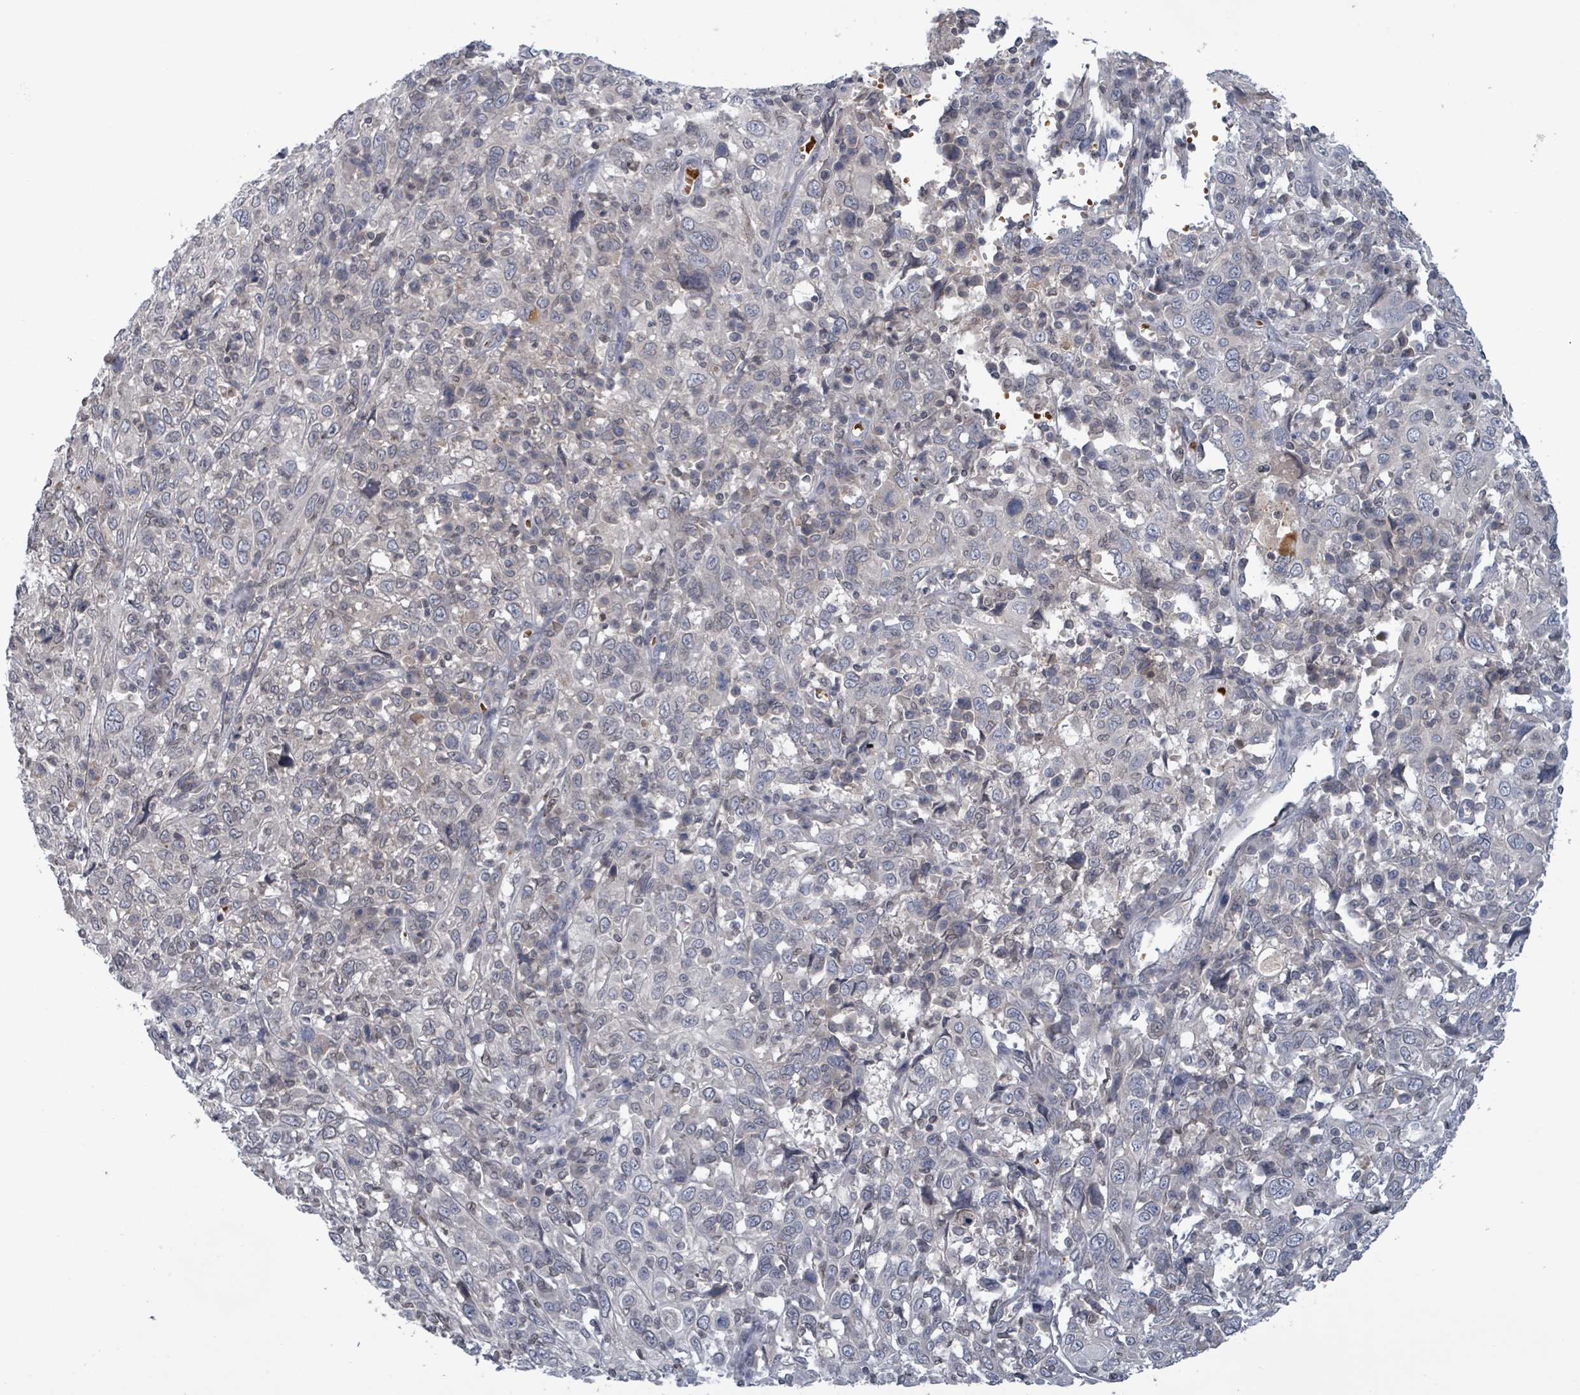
{"staining": {"intensity": "negative", "quantity": "none", "location": "none"}, "tissue": "cervical cancer", "cell_type": "Tumor cells", "image_type": "cancer", "snomed": [{"axis": "morphology", "description": "Squamous cell carcinoma, NOS"}, {"axis": "topography", "description": "Cervix"}], "caption": "Immunohistochemistry (IHC) of squamous cell carcinoma (cervical) reveals no positivity in tumor cells.", "gene": "GRM8", "patient": {"sex": "female", "age": 46}}